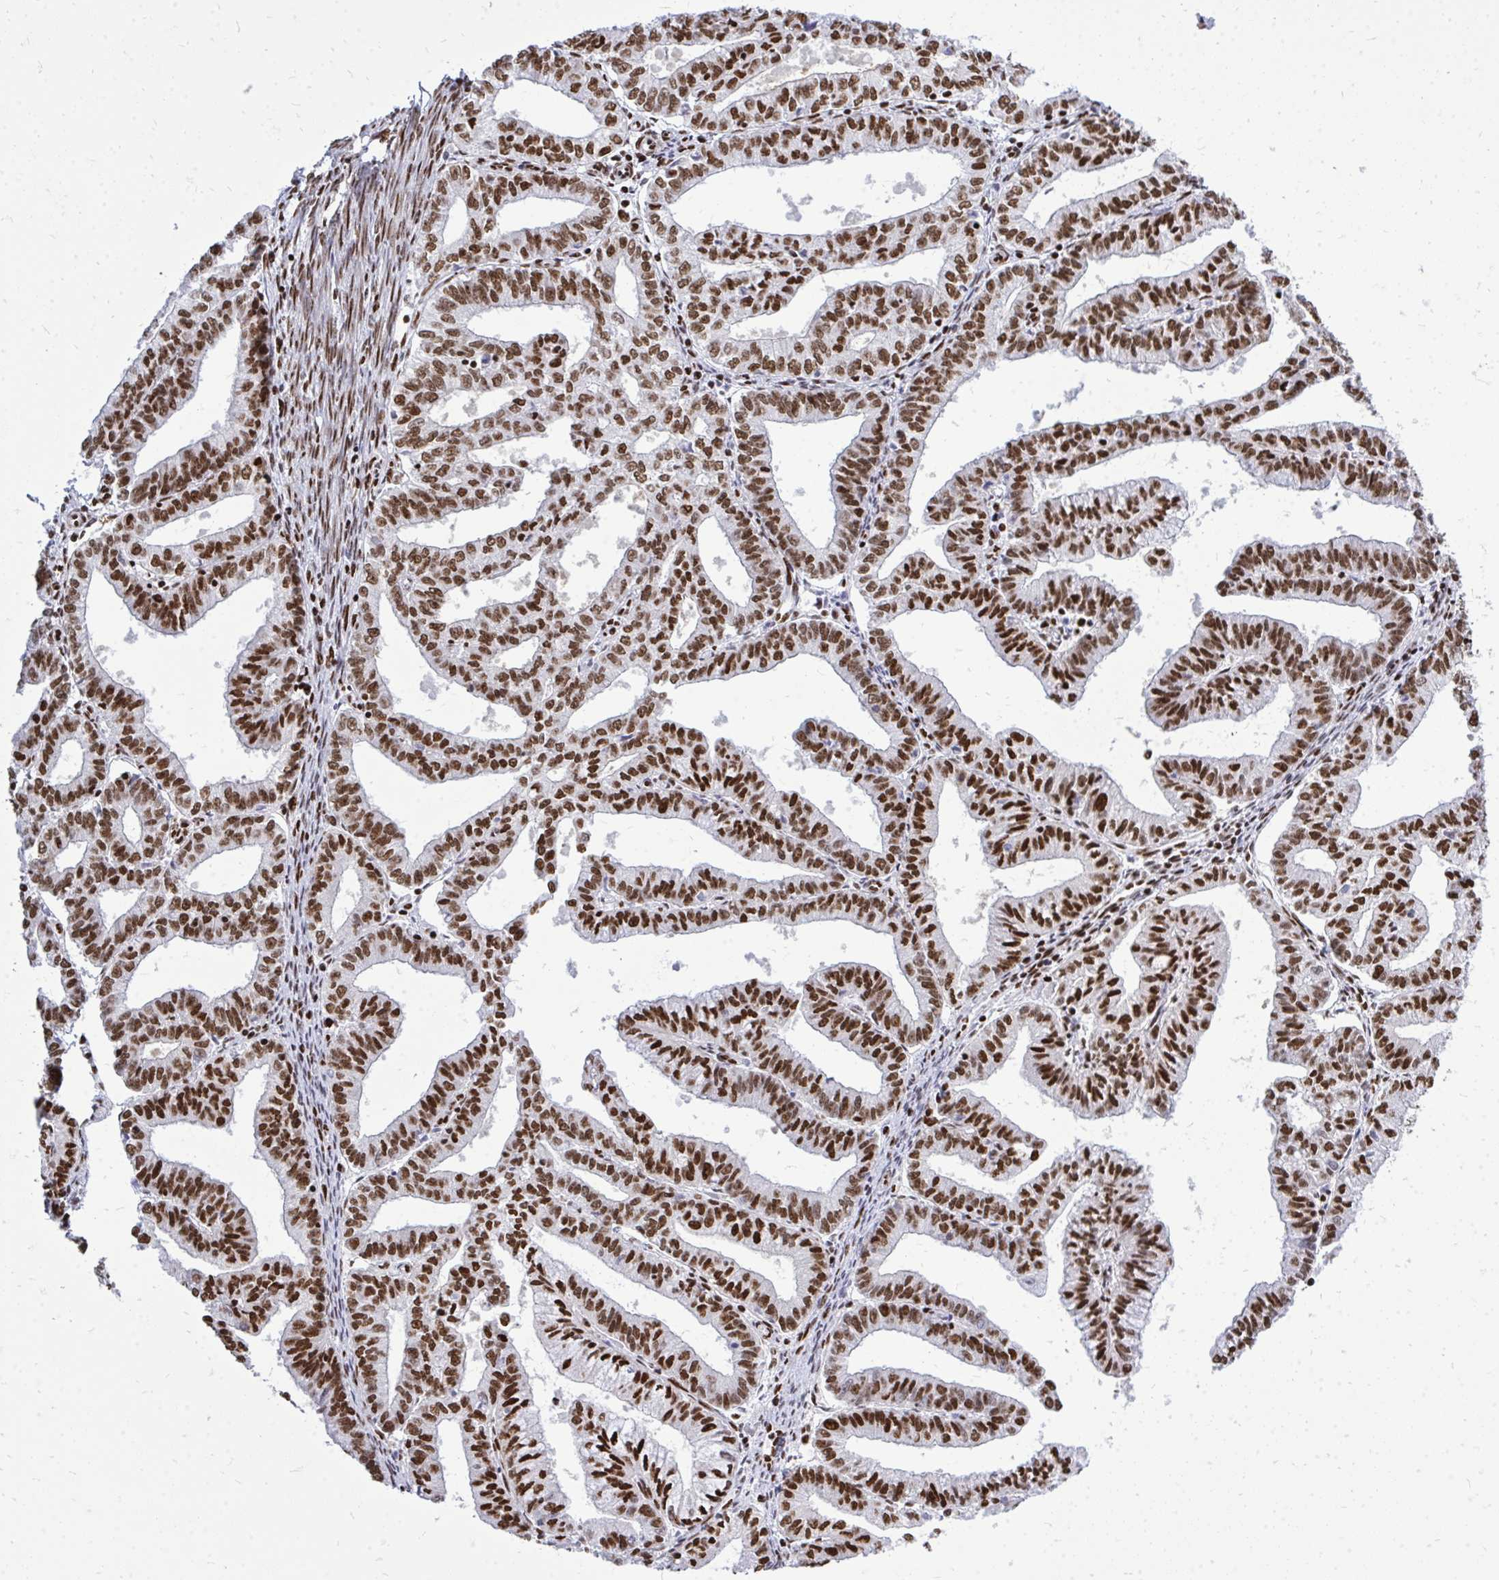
{"staining": {"intensity": "strong", "quantity": ">75%", "location": "nuclear"}, "tissue": "endometrial cancer", "cell_type": "Tumor cells", "image_type": "cancer", "snomed": [{"axis": "morphology", "description": "Adenocarcinoma, NOS"}, {"axis": "topography", "description": "Endometrium"}], "caption": "About >75% of tumor cells in endometrial cancer reveal strong nuclear protein positivity as visualized by brown immunohistochemical staining.", "gene": "TBL1Y", "patient": {"sex": "female", "age": 61}}